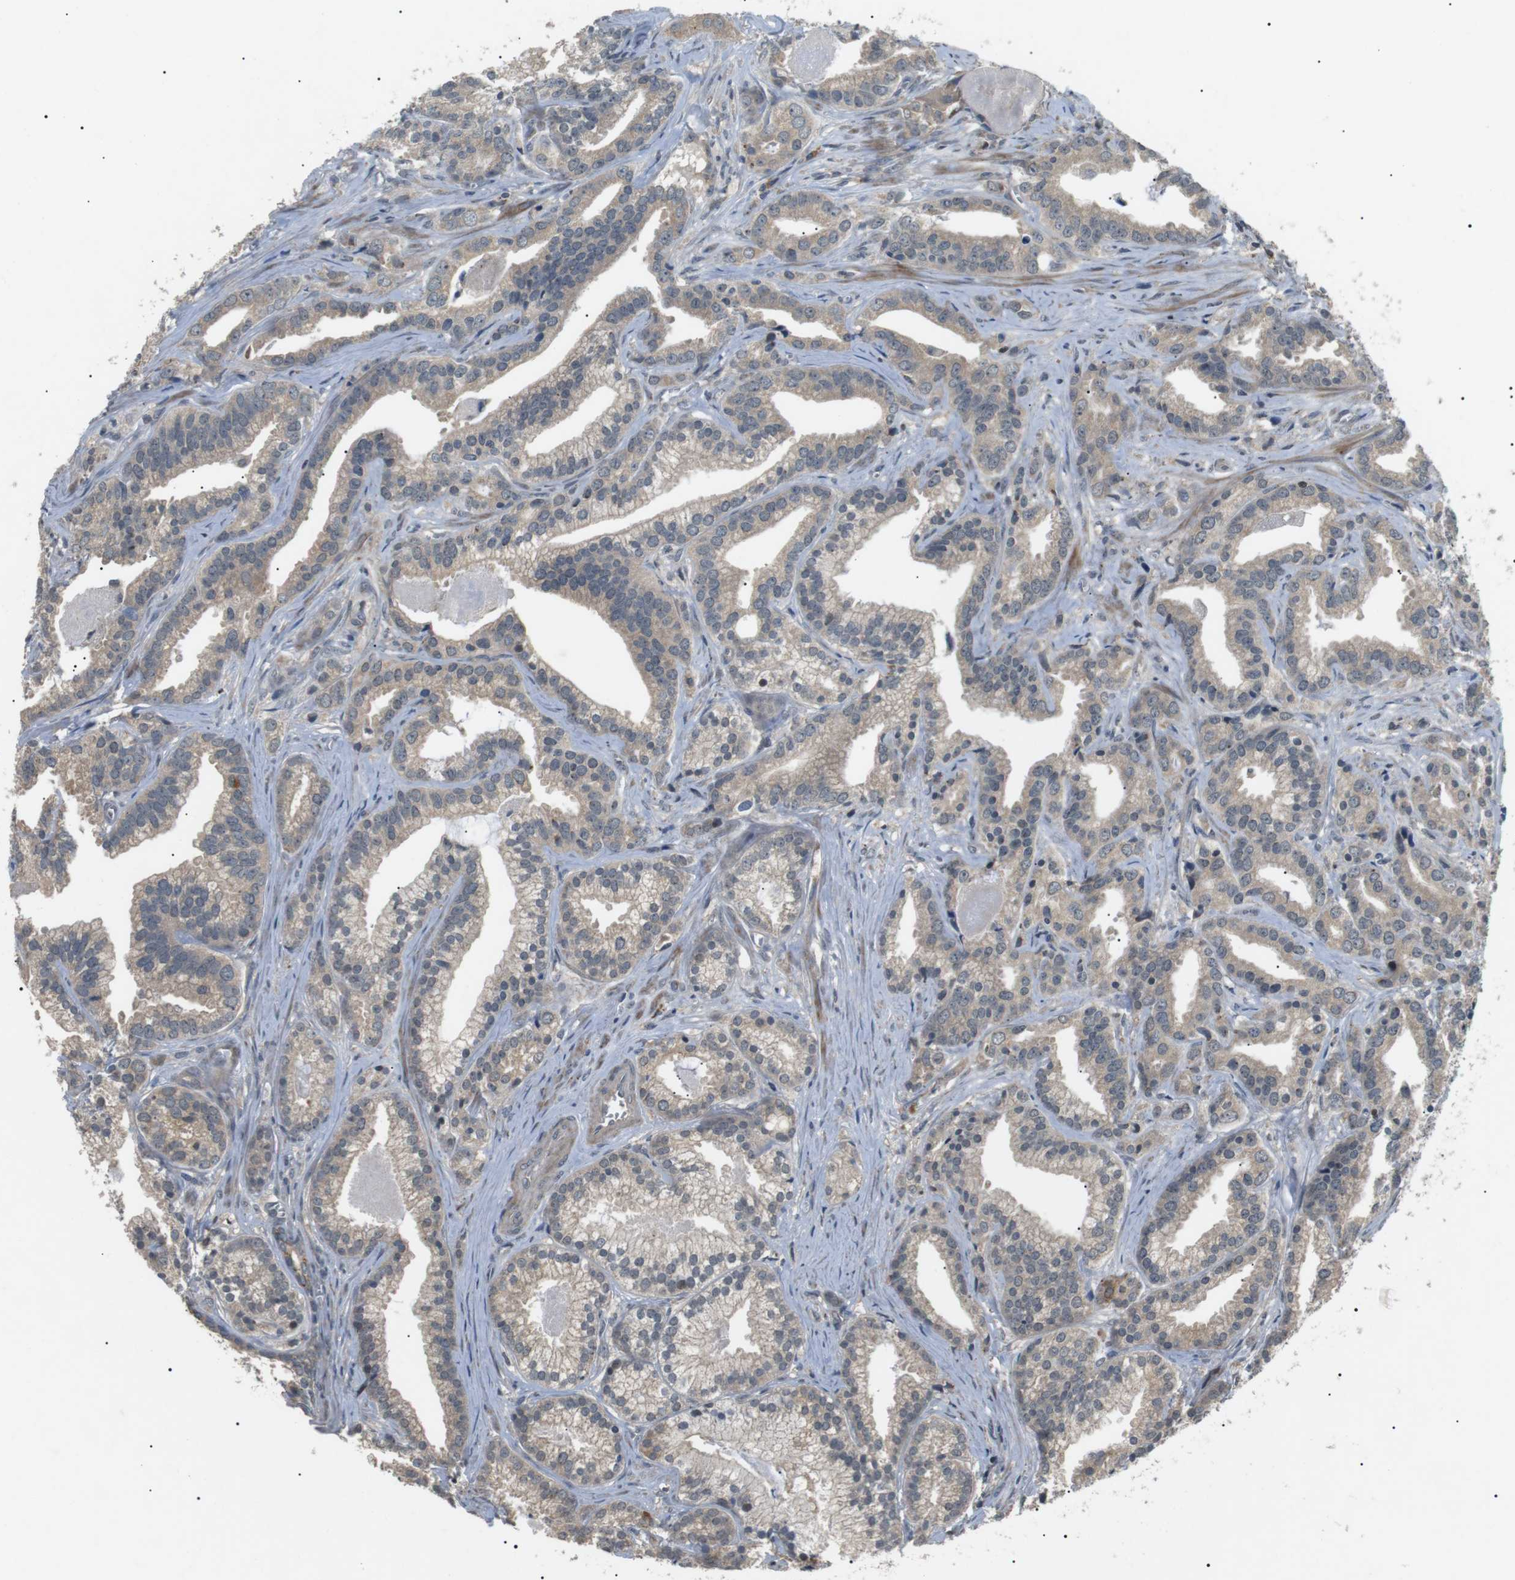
{"staining": {"intensity": "weak", "quantity": ">75%", "location": "cytoplasmic/membranous"}, "tissue": "prostate cancer", "cell_type": "Tumor cells", "image_type": "cancer", "snomed": [{"axis": "morphology", "description": "Adenocarcinoma, Low grade"}, {"axis": "topography", "description": "Prostate"}], "caption": "The histopathology image displays immunohistochemical staining of low-grade adenocarcinoma (prostate). There is weak cytoplasmic/membranous positivity is identified in approximately >75% of tumor cells.", "gene": "HSPA13", "patient": {"sex": "male", "age": 59}}